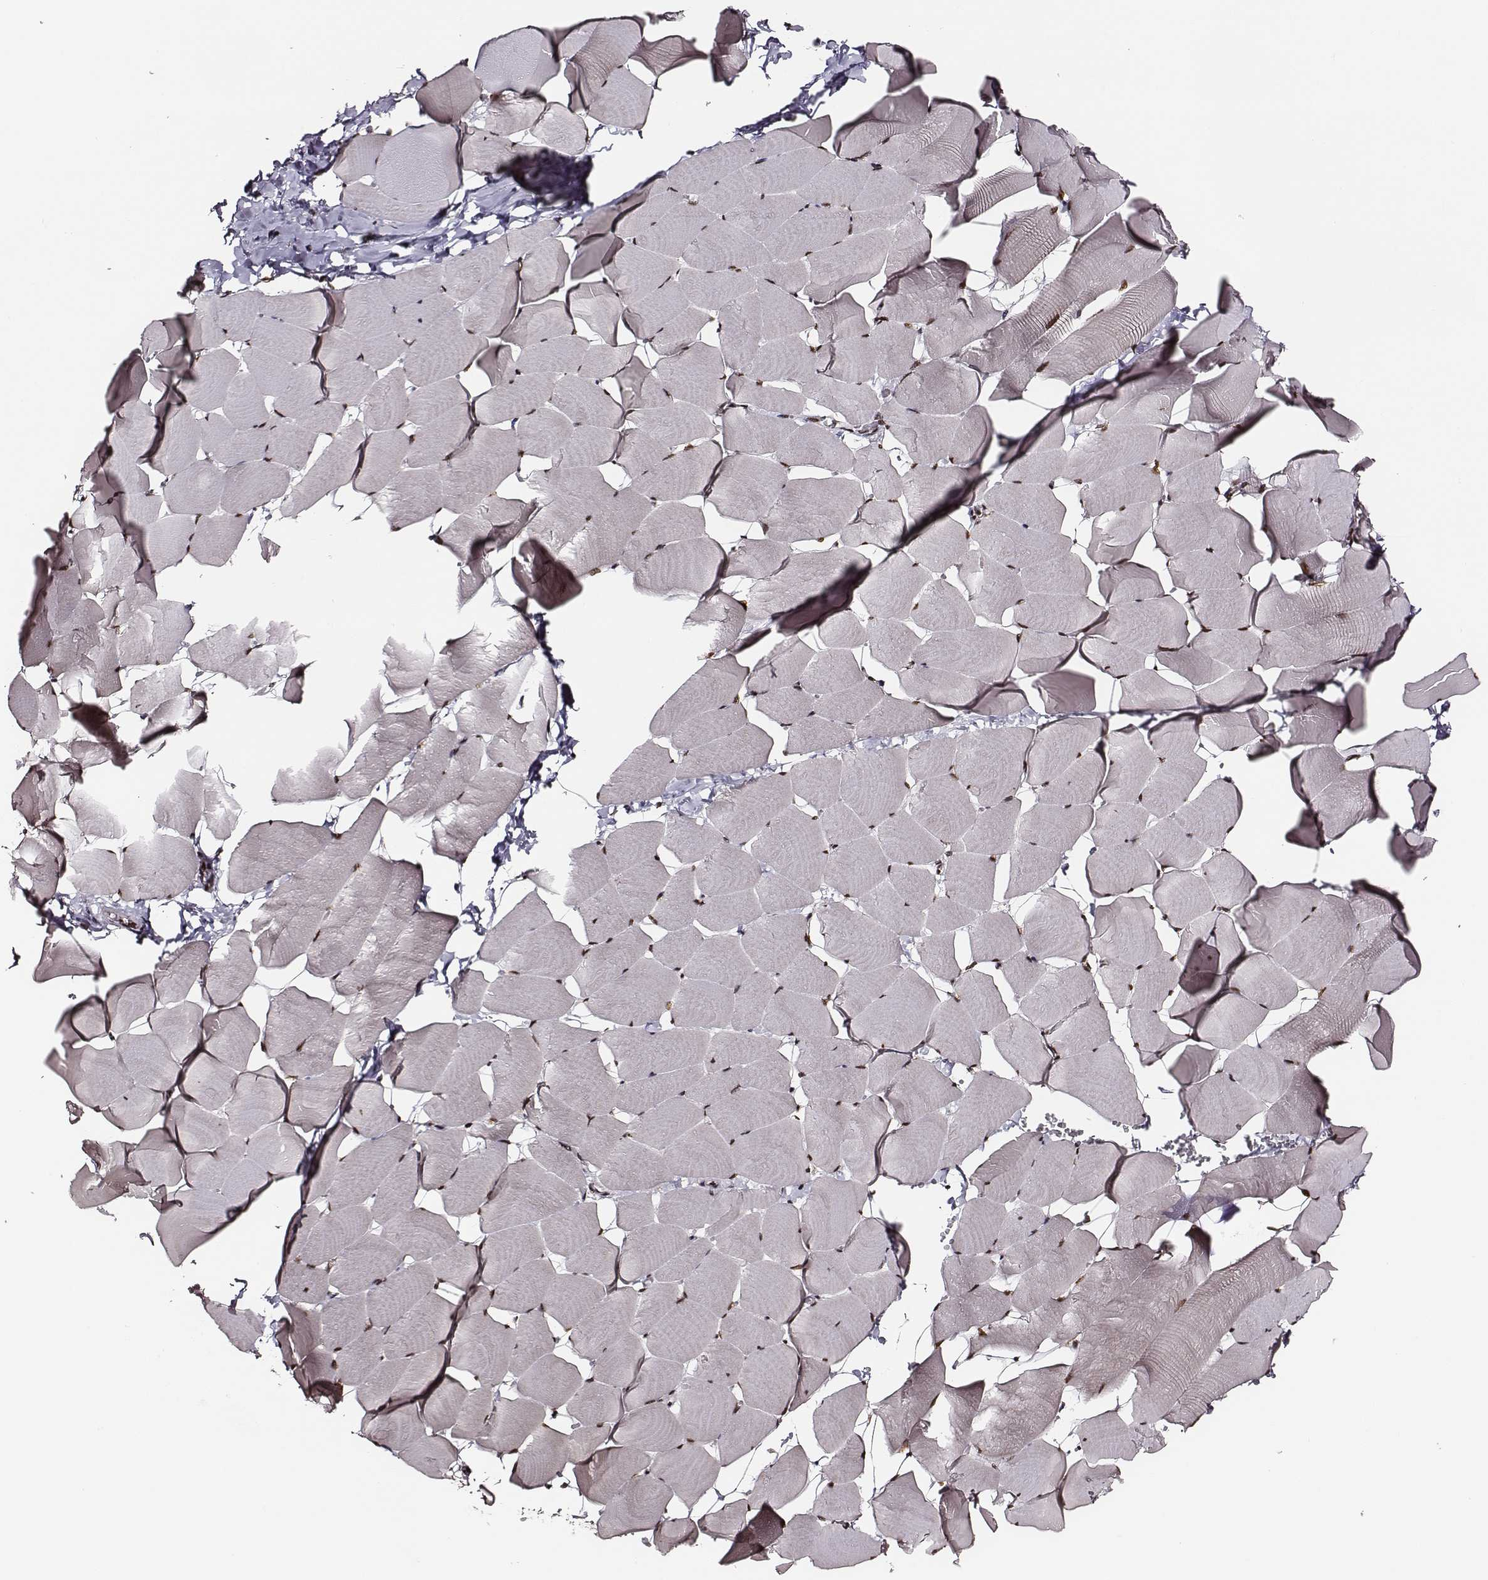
{"staining": {"intensity": "strong", "quantity": ">75%", "location": "nuclear"}, "tissue": "skeletal muscle", "cell_type": "Myocytes", "image_type": "normal", "snomed": [{"axis": "morphology", "description": "Normal tissue, NOS"}, {"axis": "topography", "description": "Skeletal muscle"}], "caption": "The immunohistochemical stain highlights strong nuclear staining in myocytes of normal skeletal muscle.", "gene": "PPARA", "patient": {"sex": "male", "age": 25}}